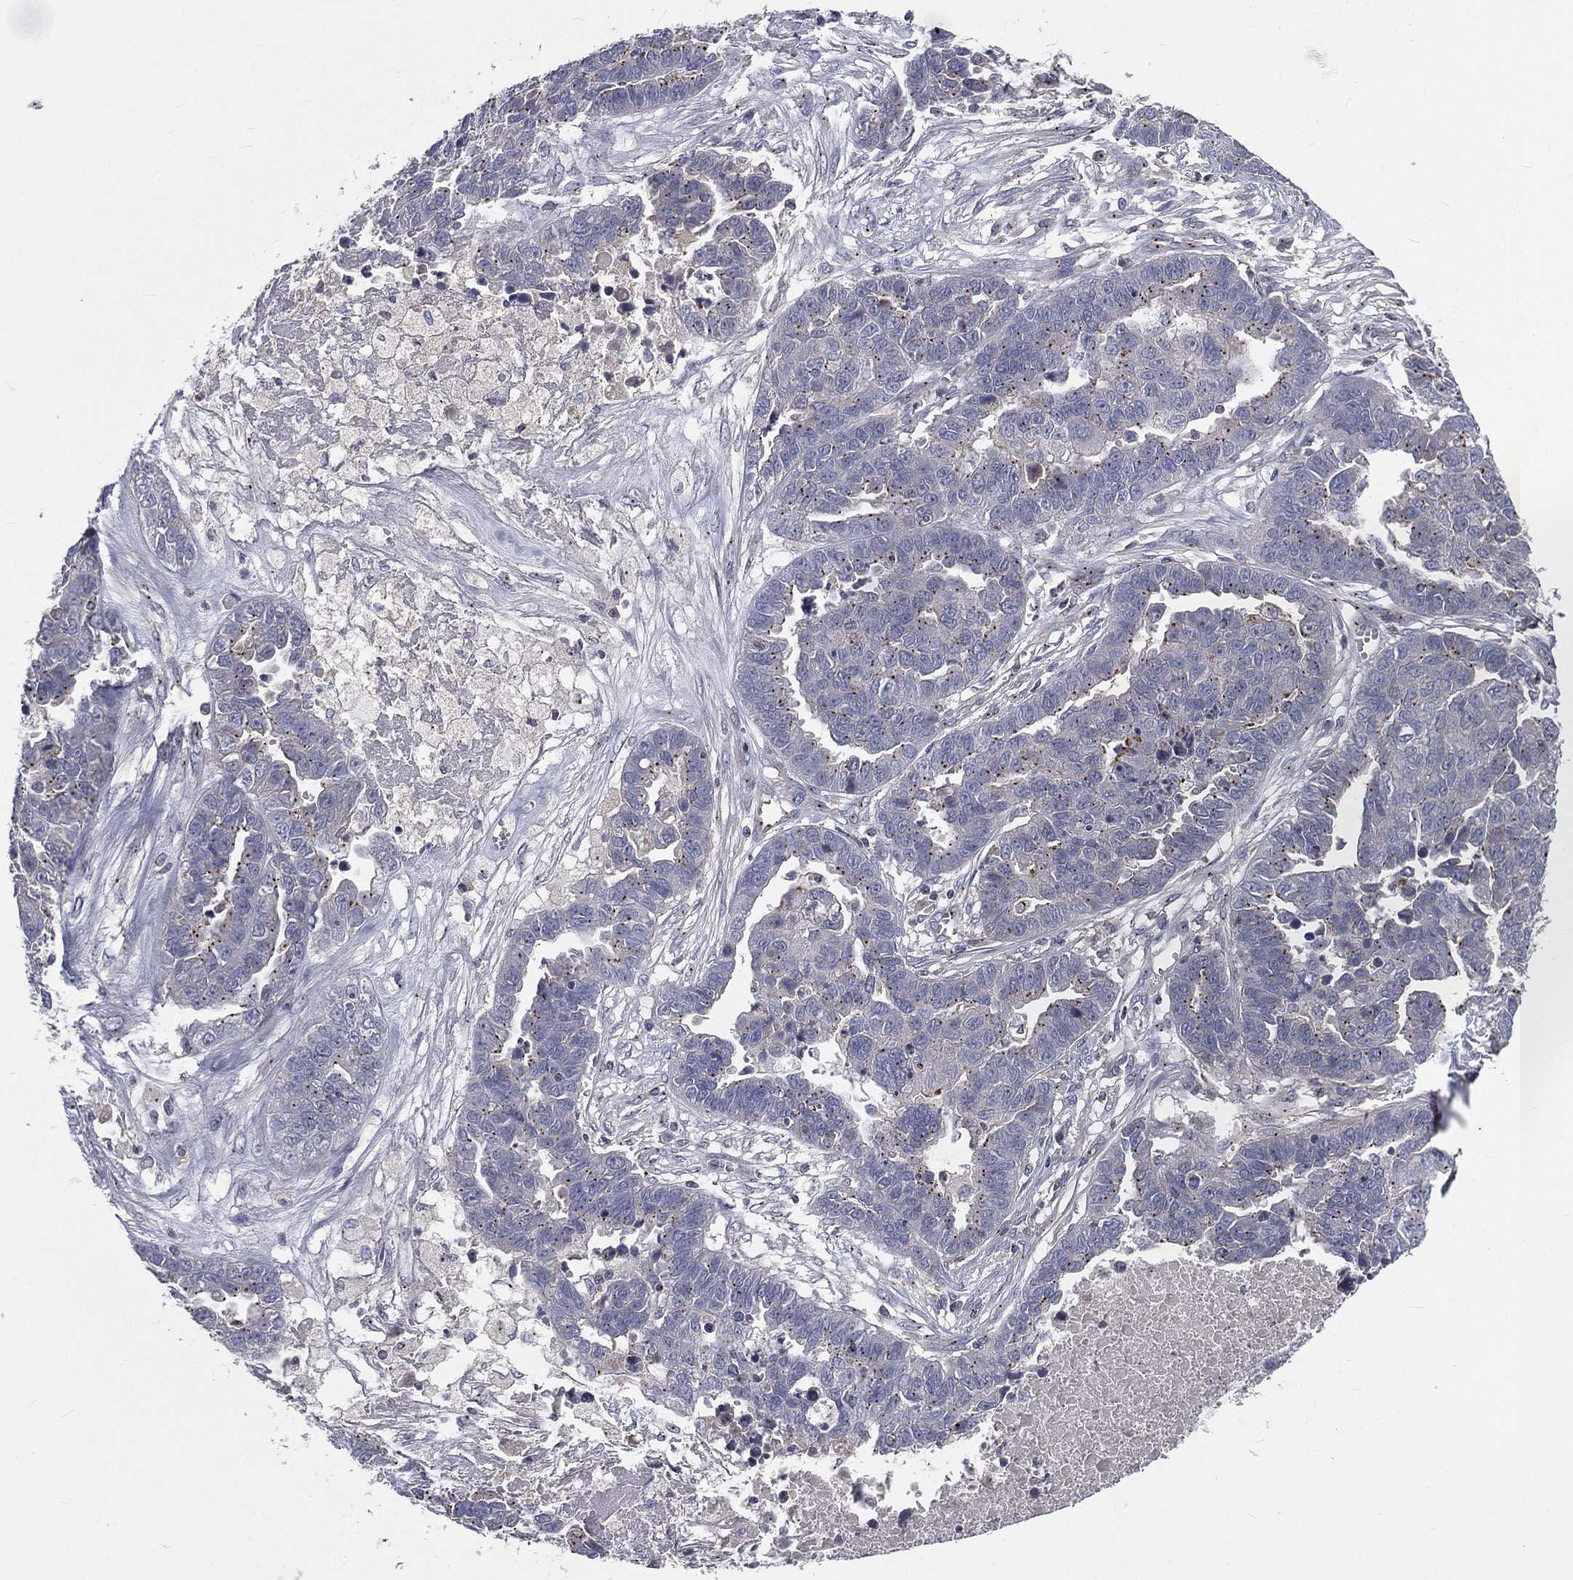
{"staining": {"intensity": "moderate", "quantity": "<25%", "location": "cytoplasmic/membranous"}, "tissue": "ovarian cancer", "cell_type": "Tumor cells", "image_type": "cancer", "snomed": [{"axis": "morphology", "description": "Cystadenocarcinoma, serous, NOS"}, {"axis": "topography", "description": "Ovary"}], "caption": "Immunohistochemical staining of human ovarian cancer (serous cystadenocarcinoma) displays low levels of moderate cytoplasmic/membranous positivity in approximately <25% of tumor cells.", "gene": "CROCC", "patient": {"sex": "female", "age": 87}}